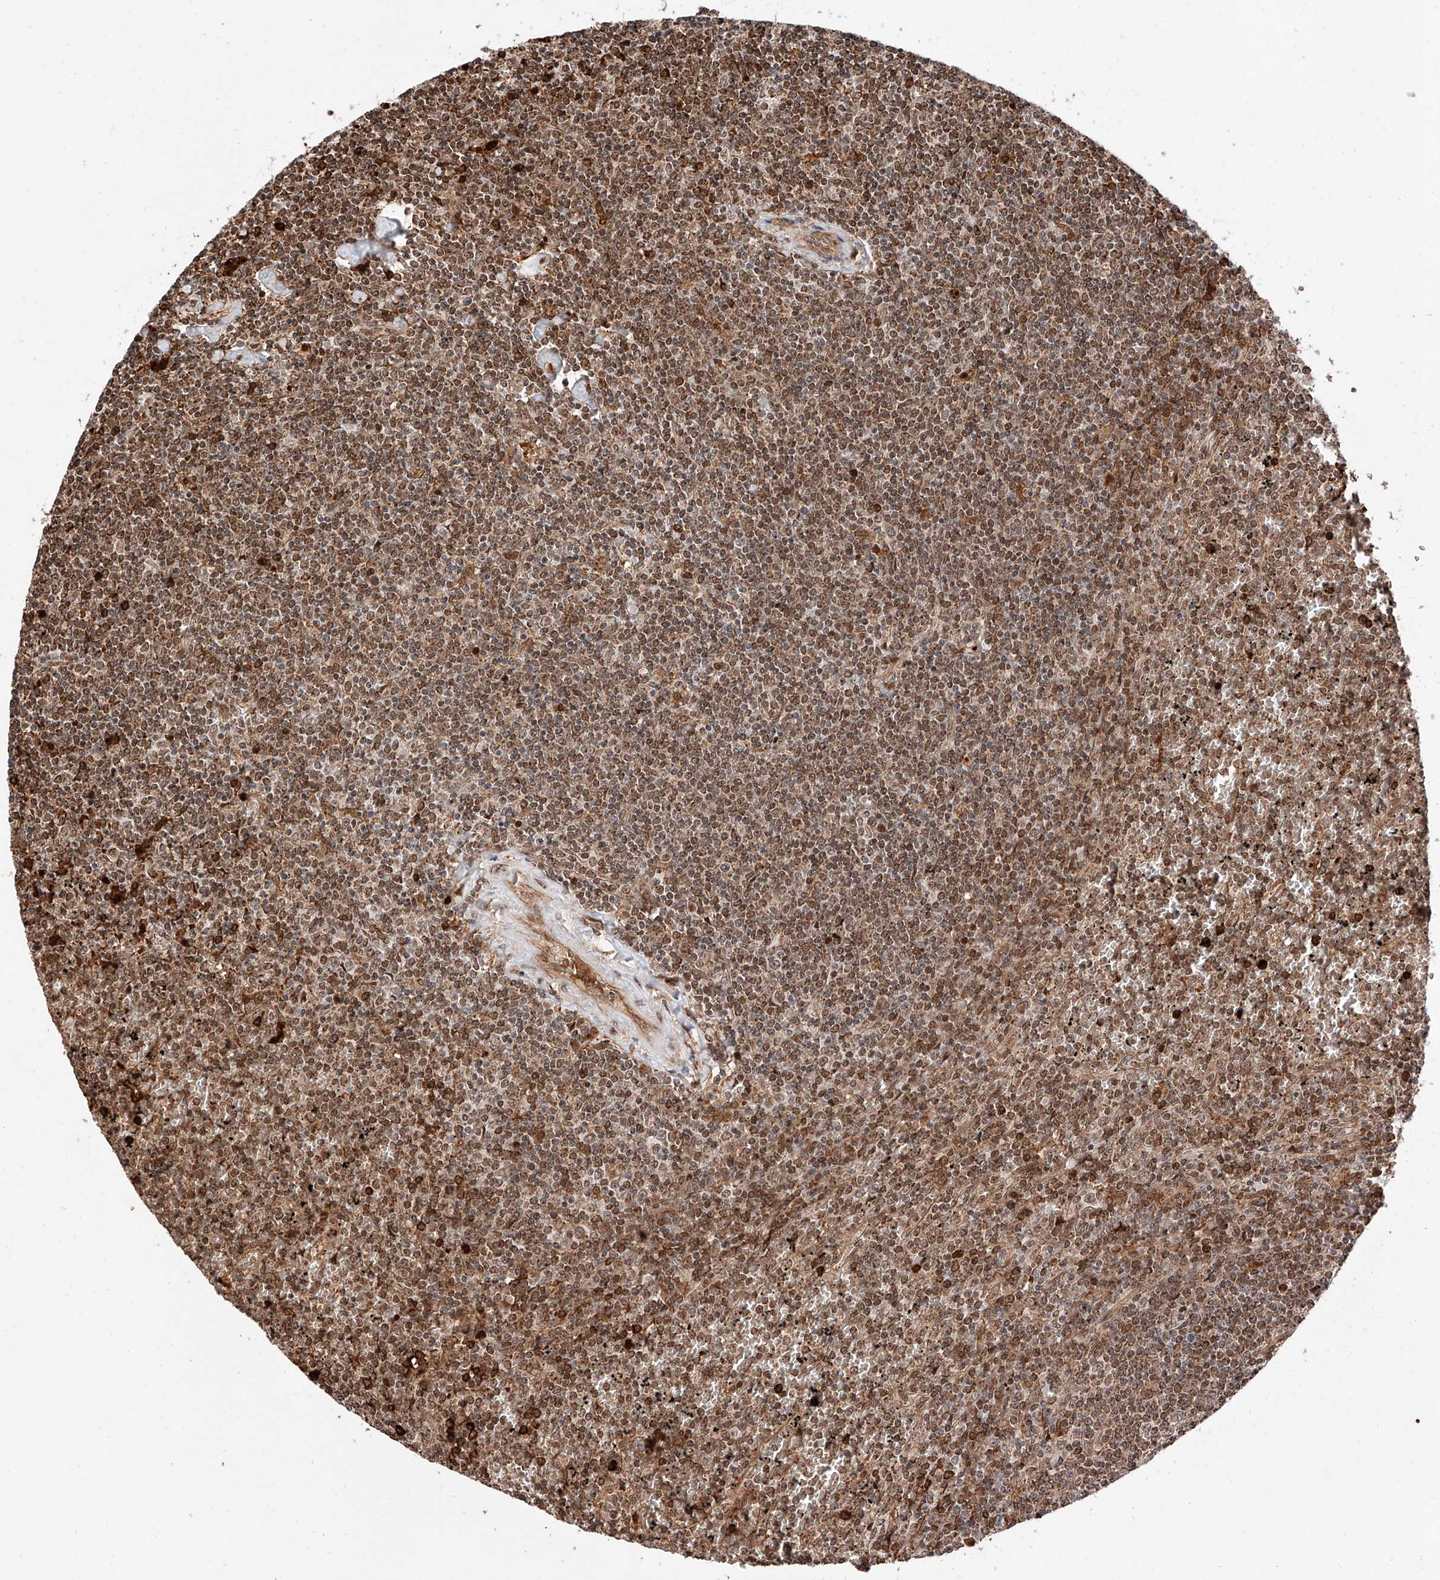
{"staining": {"intensity": "moderate", "quantity": ">75%", "location": "cytoplasmic/membranous,nuclear"}, "tissue": "lymphoma", "cell_type": "Tumor cells", "image_type": "cancer", "snomed": [{"axis": "morphology", "description": "Malignant lymphoma, non-Hodgkin's type, Low grade"}, {"axis": "topography", "description": "Spleen"}], "caption": "Moderate cytoplasmic/membranous and nuclear protein staining is appreciated in about >75% of tumor cells in low-grade malignant lymphoma, non-Hodgkin's type.", "gene": "THTPA", "patient": {"sex": "female", "age": 19}}